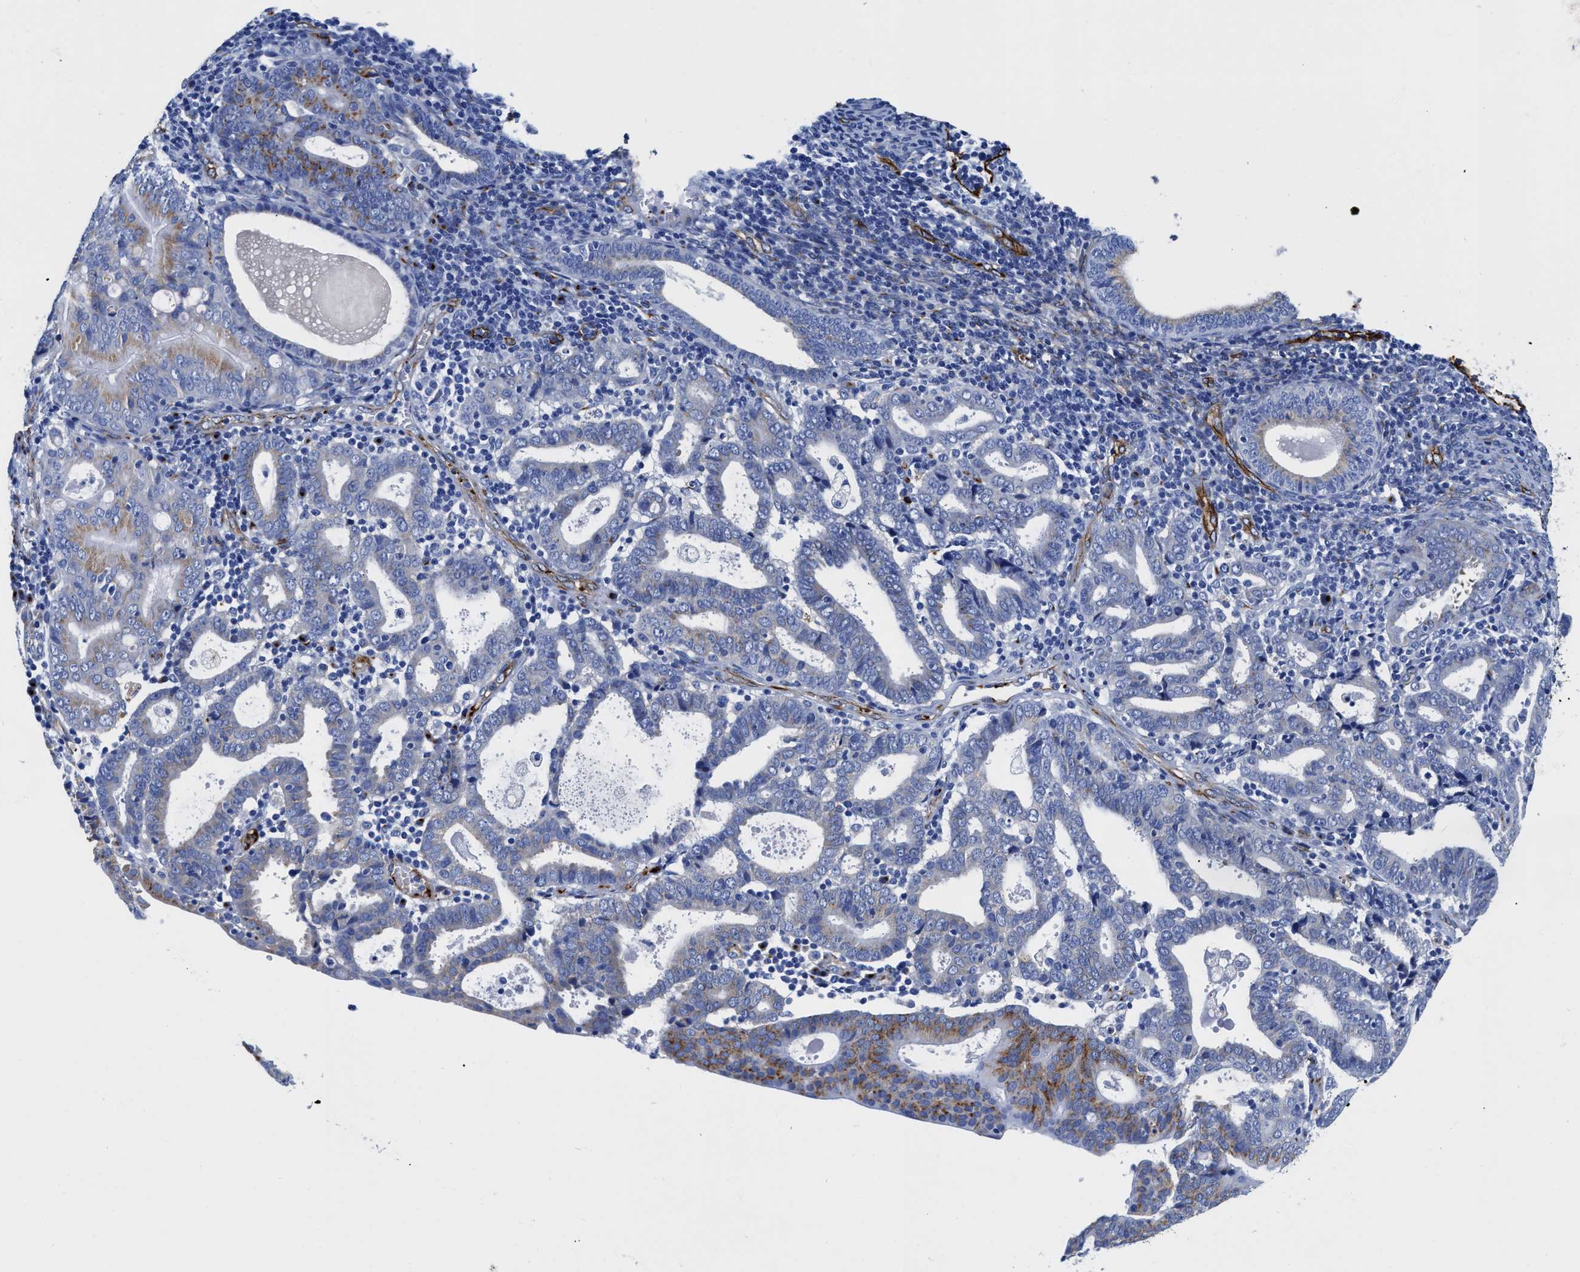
{"staining": {"intensity": "moderate", "quantity": "<25%", "location": "cytoplasmic/membranous"}, "tissue": "endometrial cancer", "cell_type": "Tumor cells", "image_type": "cancer", "snomed": [{"axis": "morphology", "description": "Adenocarcinoma, NOS"}, {"axis": "topography", "description": "Uterus"}], "caption": "Brown immunohistochemical staining in human endometrial cancer (adenocarcinoma) exhibits moderate cytoplasmic/membranous expression in approximately <25% of tumor cells.", "gene": "TVP23B", "patient": {"sex": "female", "age": 83}}